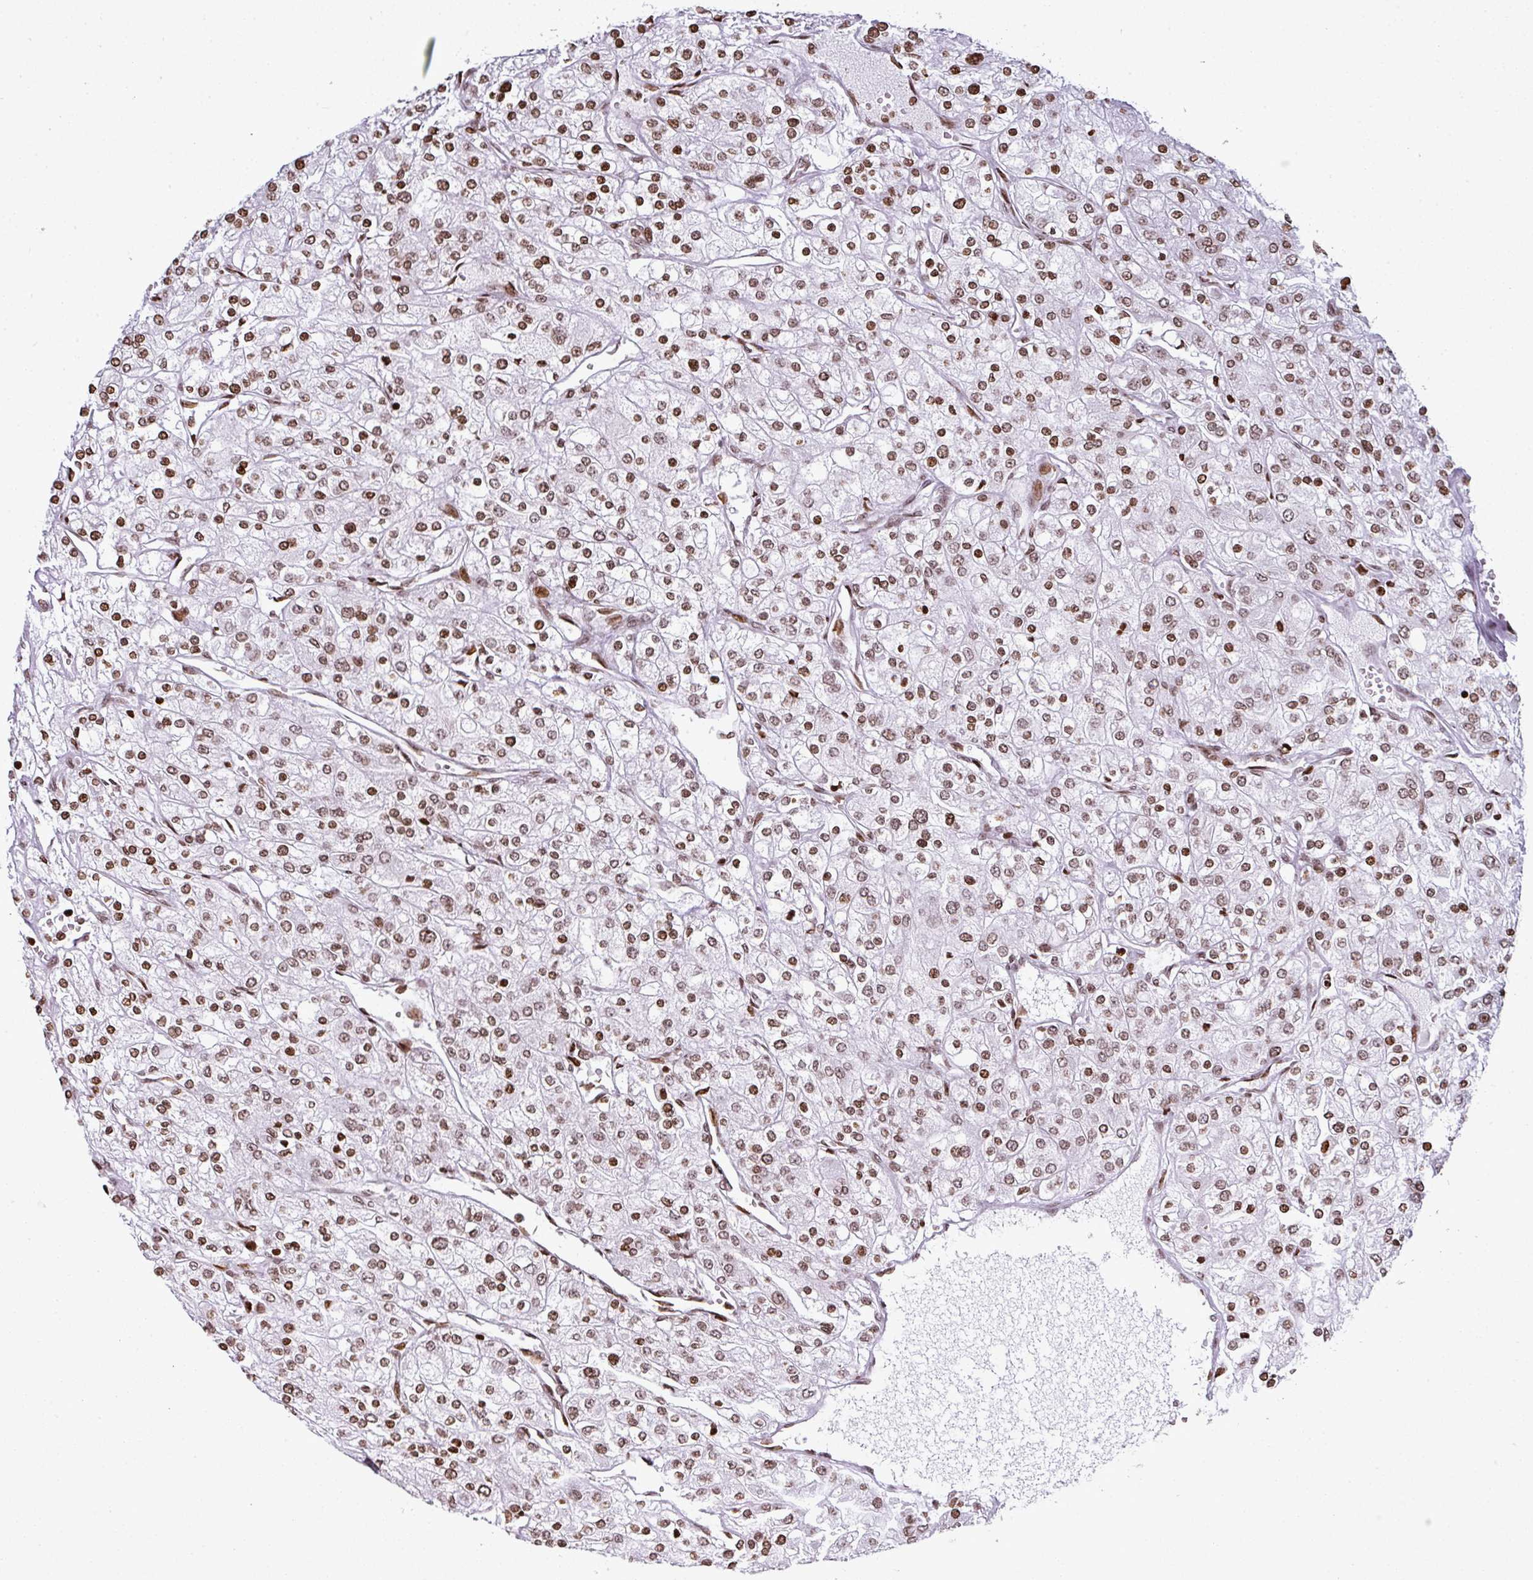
{"staining": {"intensity": "moderate", "quantity": ">75%", "location": "nuclear"}, "tissue": "renal cancer", "cell_type": "Tumor cells", "image_type": "cancer", "snomed": [{"axis": "morphology", "description": "Adenocarcinoma, NOS"}, {"axis": "topography", "description": "Kidney"}], "caption": "This is an image of immunohistochemistry (IHC) staining of renal adenocarcinoma, which shows moderate staining in the nuclear of tumor cells.", "gene": "RASL11A", "patient": {"sex": "male", "age": 80}}